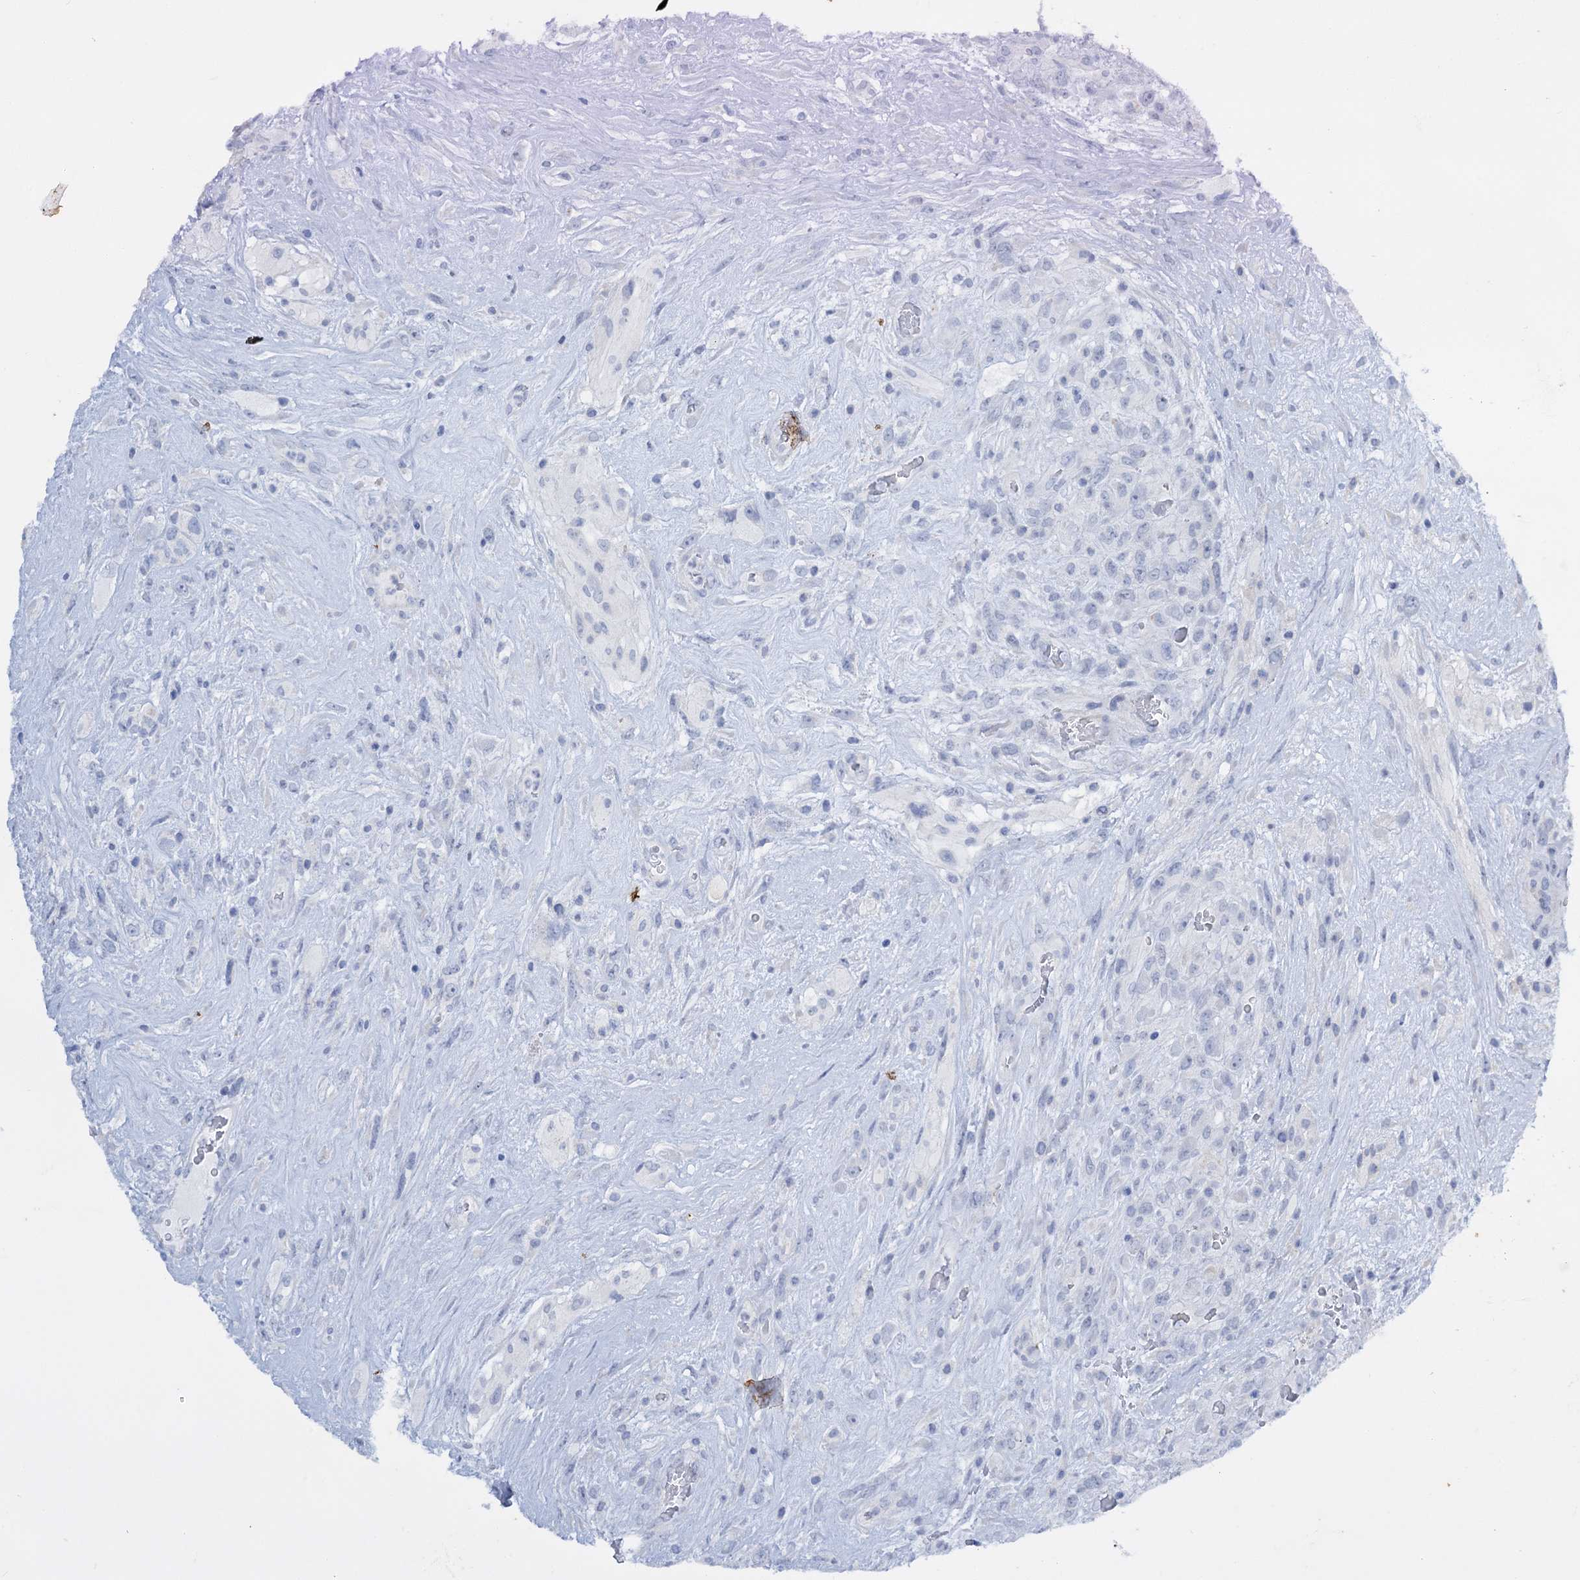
{"staining": {"intensity": "negative", "quantity": "none", "location": "none"}, "tissue": "glioma", "cell_type": "Tumor cells", "image_type": "cancer", "snomed": [{"axis": "morphology", "description": "Glioma, malignant, High grade"}, {"axis": "topography", "description": "Brain"}], "caption": "The micrograph exhibits no significant expression in tumor cells of malignant glioma (high-grade).", "gene": "FAAP20", "patient": {"sex": "male", "age": 61}}